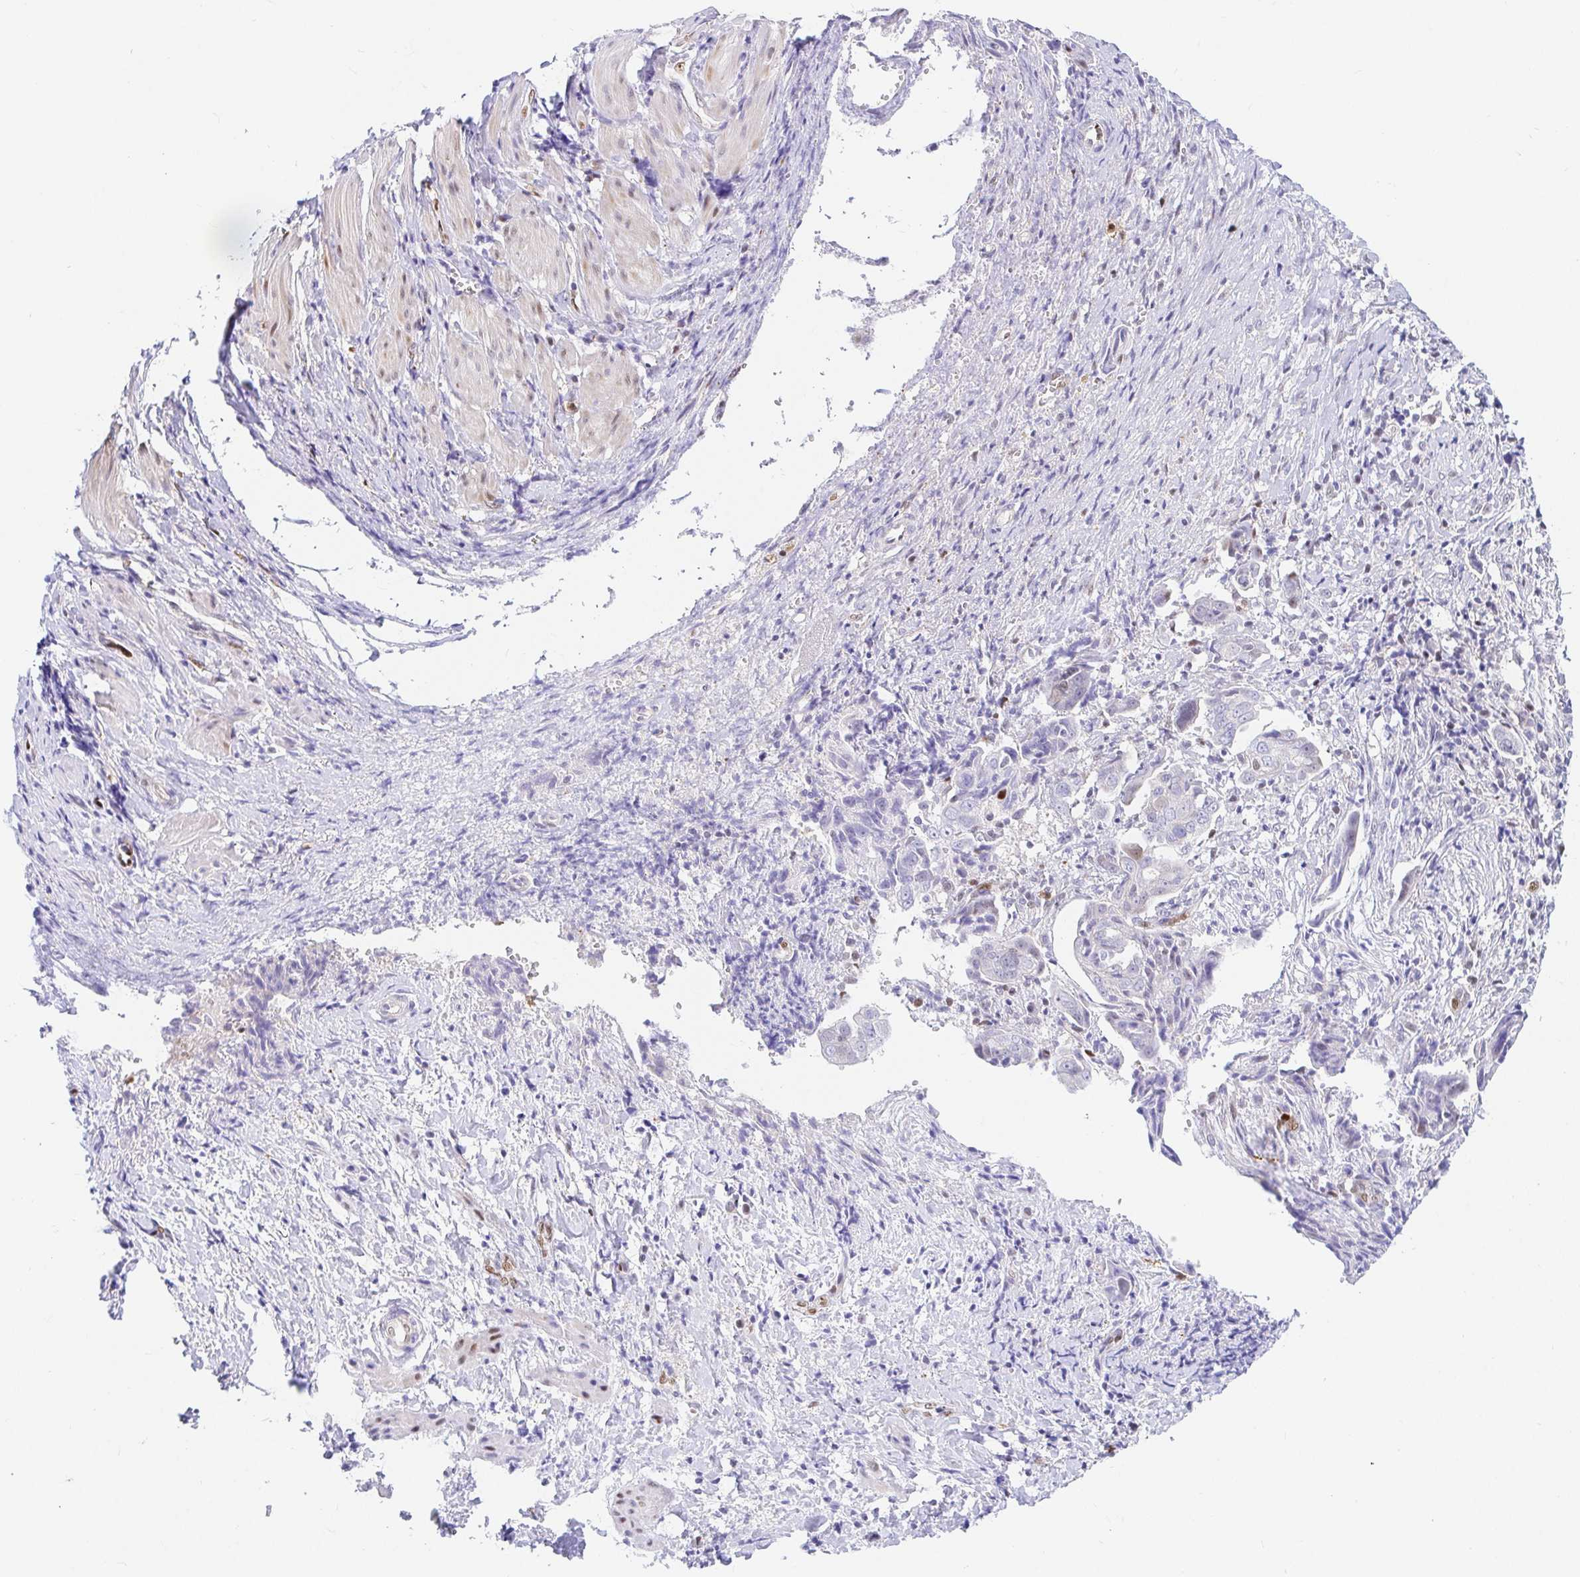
{"staining": {"intensity": "negative", "quantity": "none", "location": "none"}, "tissue": "ovarian cancer", "cell_type": "Tumor cells", "image_type": "cancer", "snomed": [{"axis": "morphology", "description": "Carcinoma, endometroid"}, {"axis": "topography", "description": "Ovary"}], "caption": "This is an immunohistochemistry (IHC) photomicrograph of human ovarian endometroid carcinoma. There is no staining in tumor cells.", "gene": "HINFP", "patient": {"sex": "female", "age": 70}}